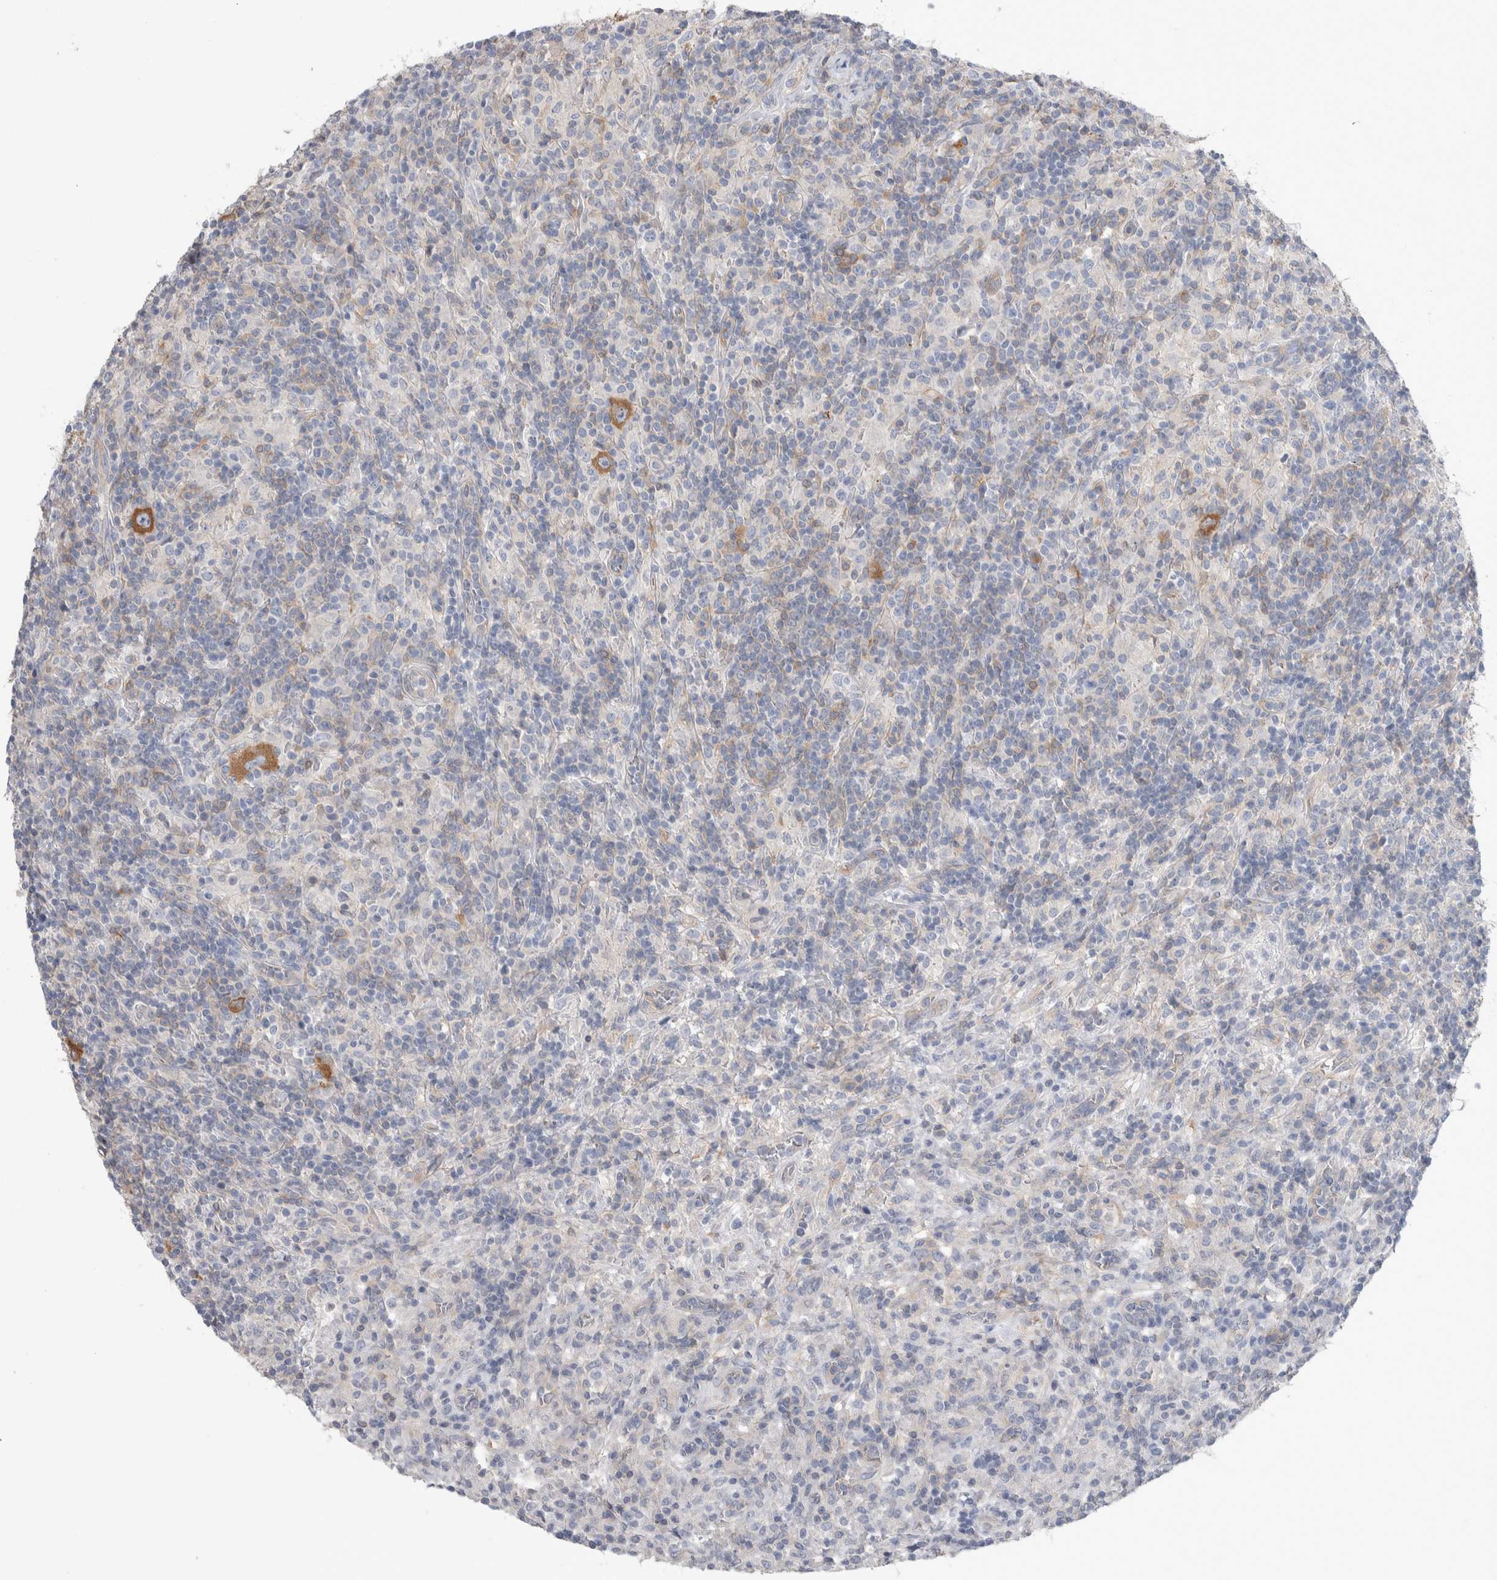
{"staining": {"intensity": "moderate", "quantity": ">75%", "location": "cytoplasmic/membranous"}, "tissue": "lymphoma", "cell_type": "Tumor cells", "image_type": "cancer", "snomed": [{"axis": "morphology", "description": "Hodgkin's disease, NOS"}, {"axis": "topography", "description": "Lymph node"}], "caption": "Immunohistochemistry (IHC) micrograph of neoplastic tissue: human lymphoma stained using immunohistochemistry demonstrates medium levels of moderate protein expression localized specifically in the cytoplasmic/membranous of tumor cells, appearing as a cytoplasmic/membranous brown color.", "gene": "GPHN", "patient": {"sex": "male", "age": 70}}